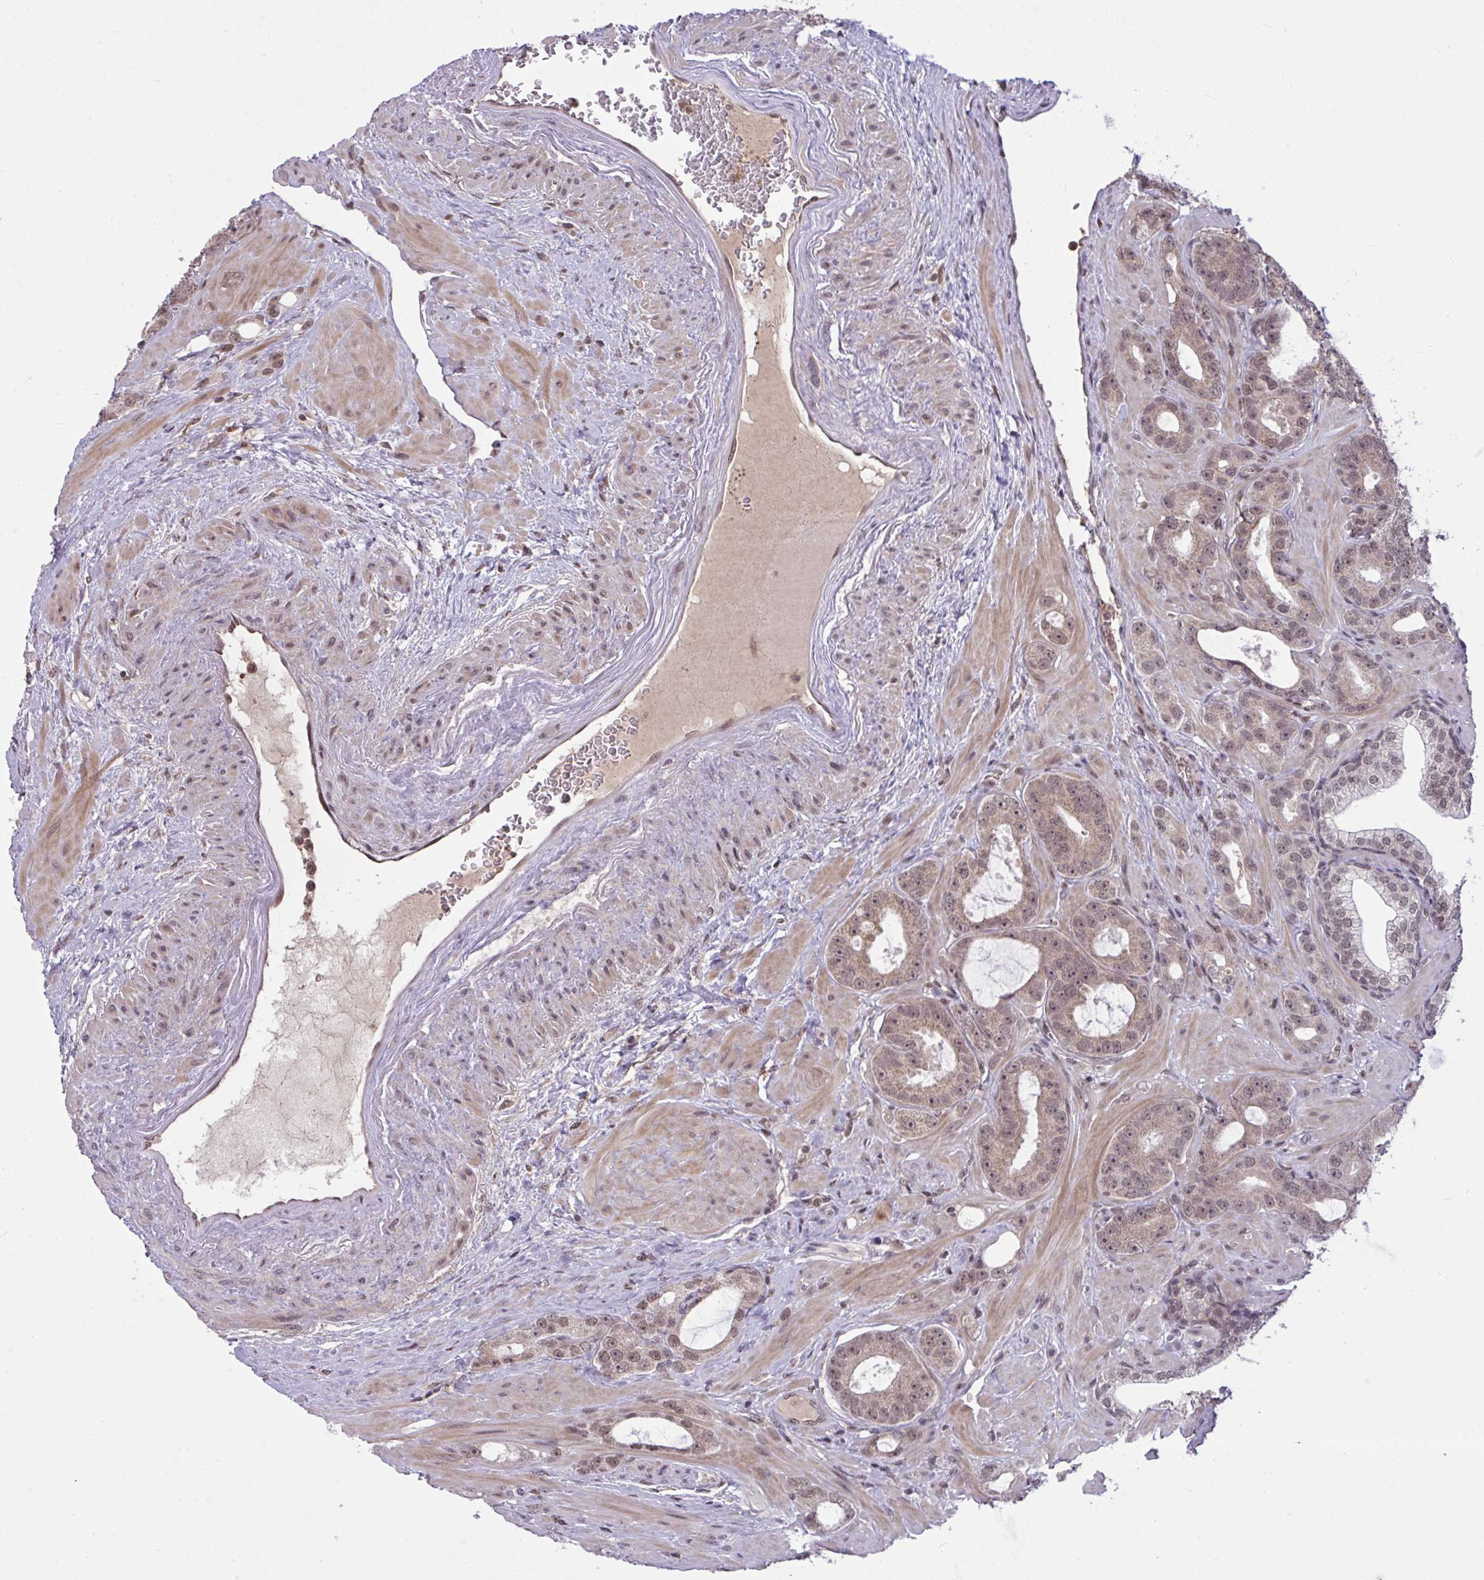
{"staining": {"intensity": "moderate", "quantity": ">75%", "location": "cytoplasmic/membranous,nuclear"}, "tissue": "prostate cancer", "cell_type": "Tumor cells", "image_type": "cancer", "snomed": [{"axis": "morphology", "description": "Adenocarcinoma, High grade"}, {"axis": "topography", "description": "Prostate"}], "caption": "IHC (DAB) staining of prostate cancer (adenocarcinoma (high-grade)) shows moderate cytoplasmic/membranous and nuclear protein positivity in approximately >75% of tumor cells. (IHC, brightfield microscopy, high magnification).", "gene": "KLF2", "patient": {"sex": "male", "age": 65}}